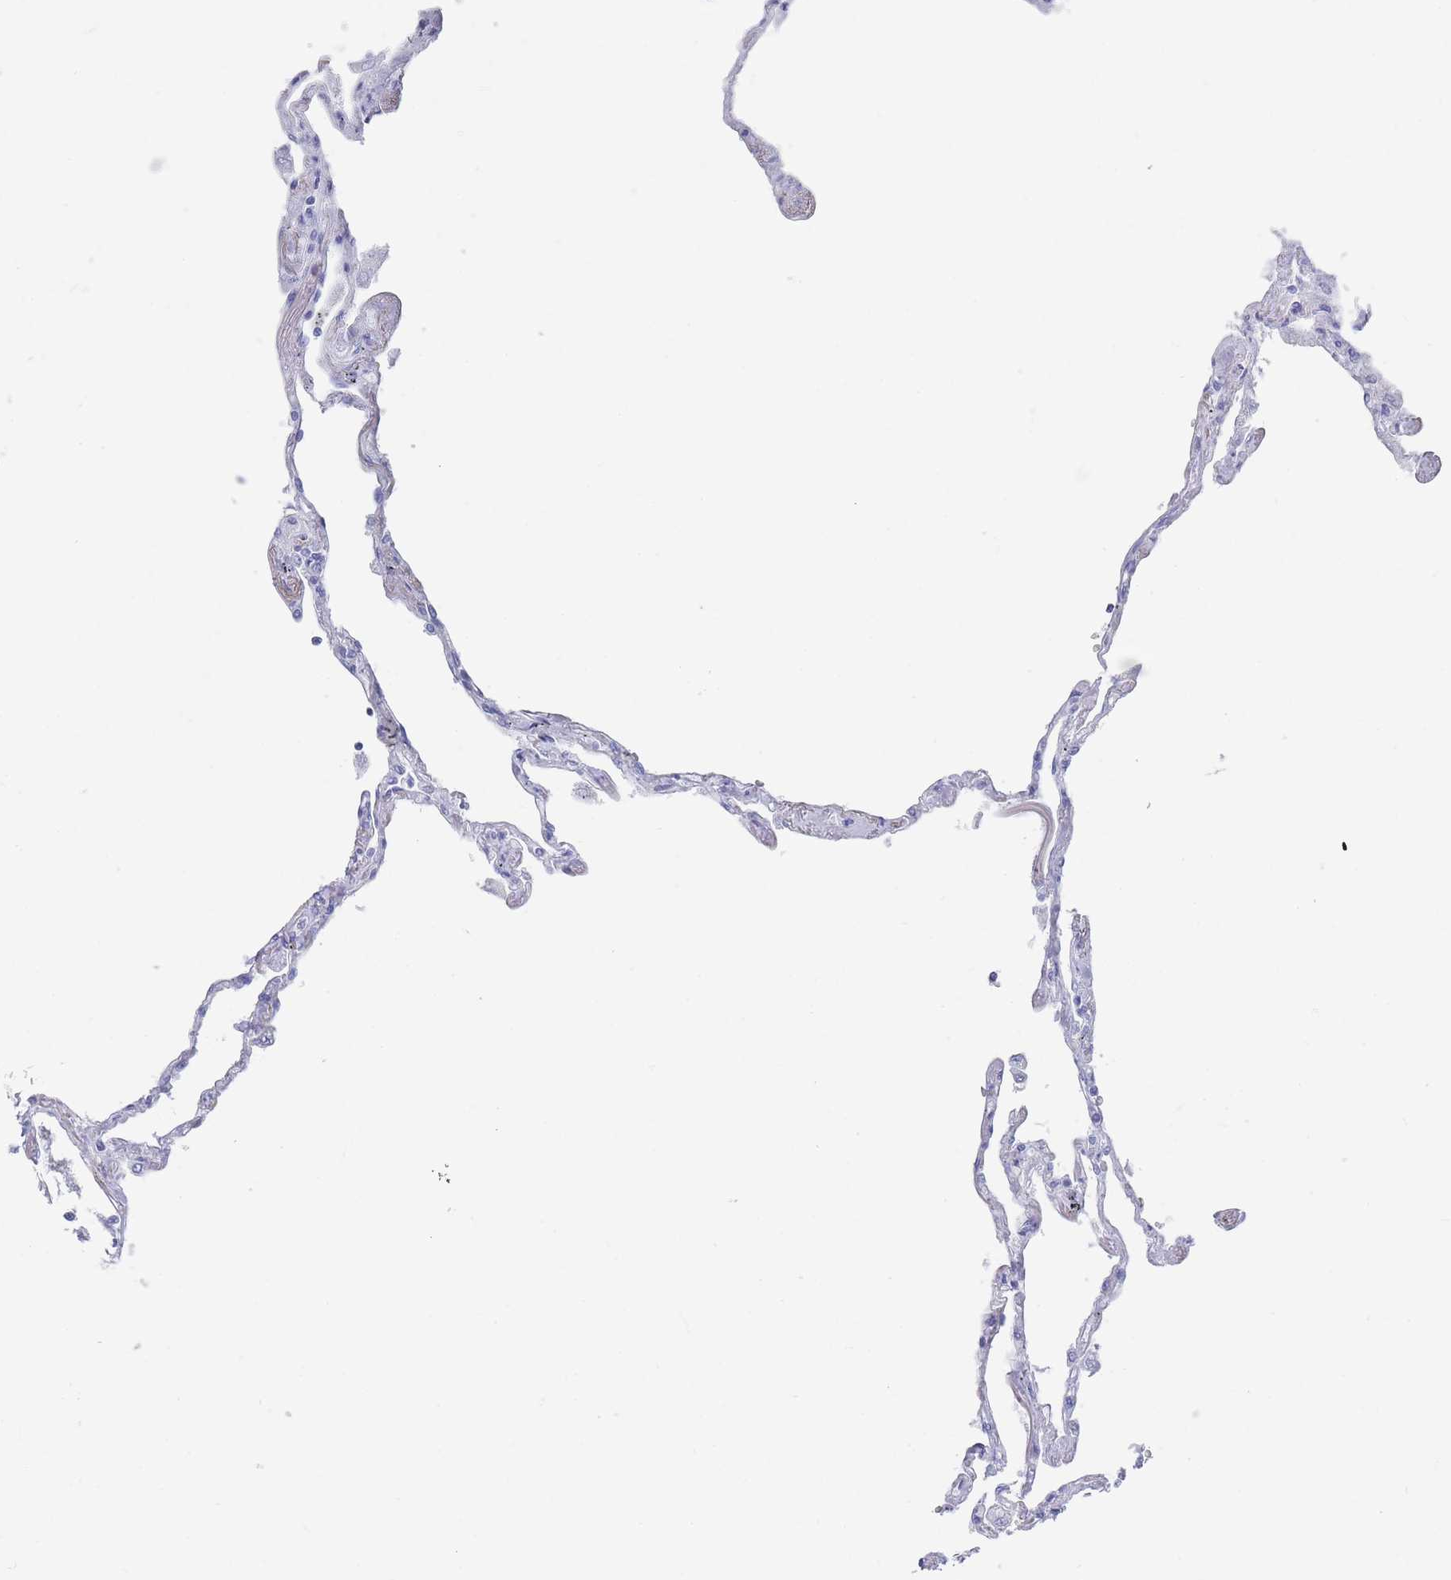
{"staining": {"intensity": "negative", "quantity": "none", "location": "none"}, "tissue": "lung", "cell_type": "Alveolar cells", "image_type": "normal", "snomed": [{"axis": "morphology", "description": "Normal tissue, NOS"}, {"axis": "topography", "description": "Lung"}], "caption": "Immunohistochemistry (IHC) micrograph of benign lung: human lung stained with DAB reveals no significant protein expression in alveolar cells.", "gene": "LRRC37A2", "patient": {"sex": "female", "age": 67}}